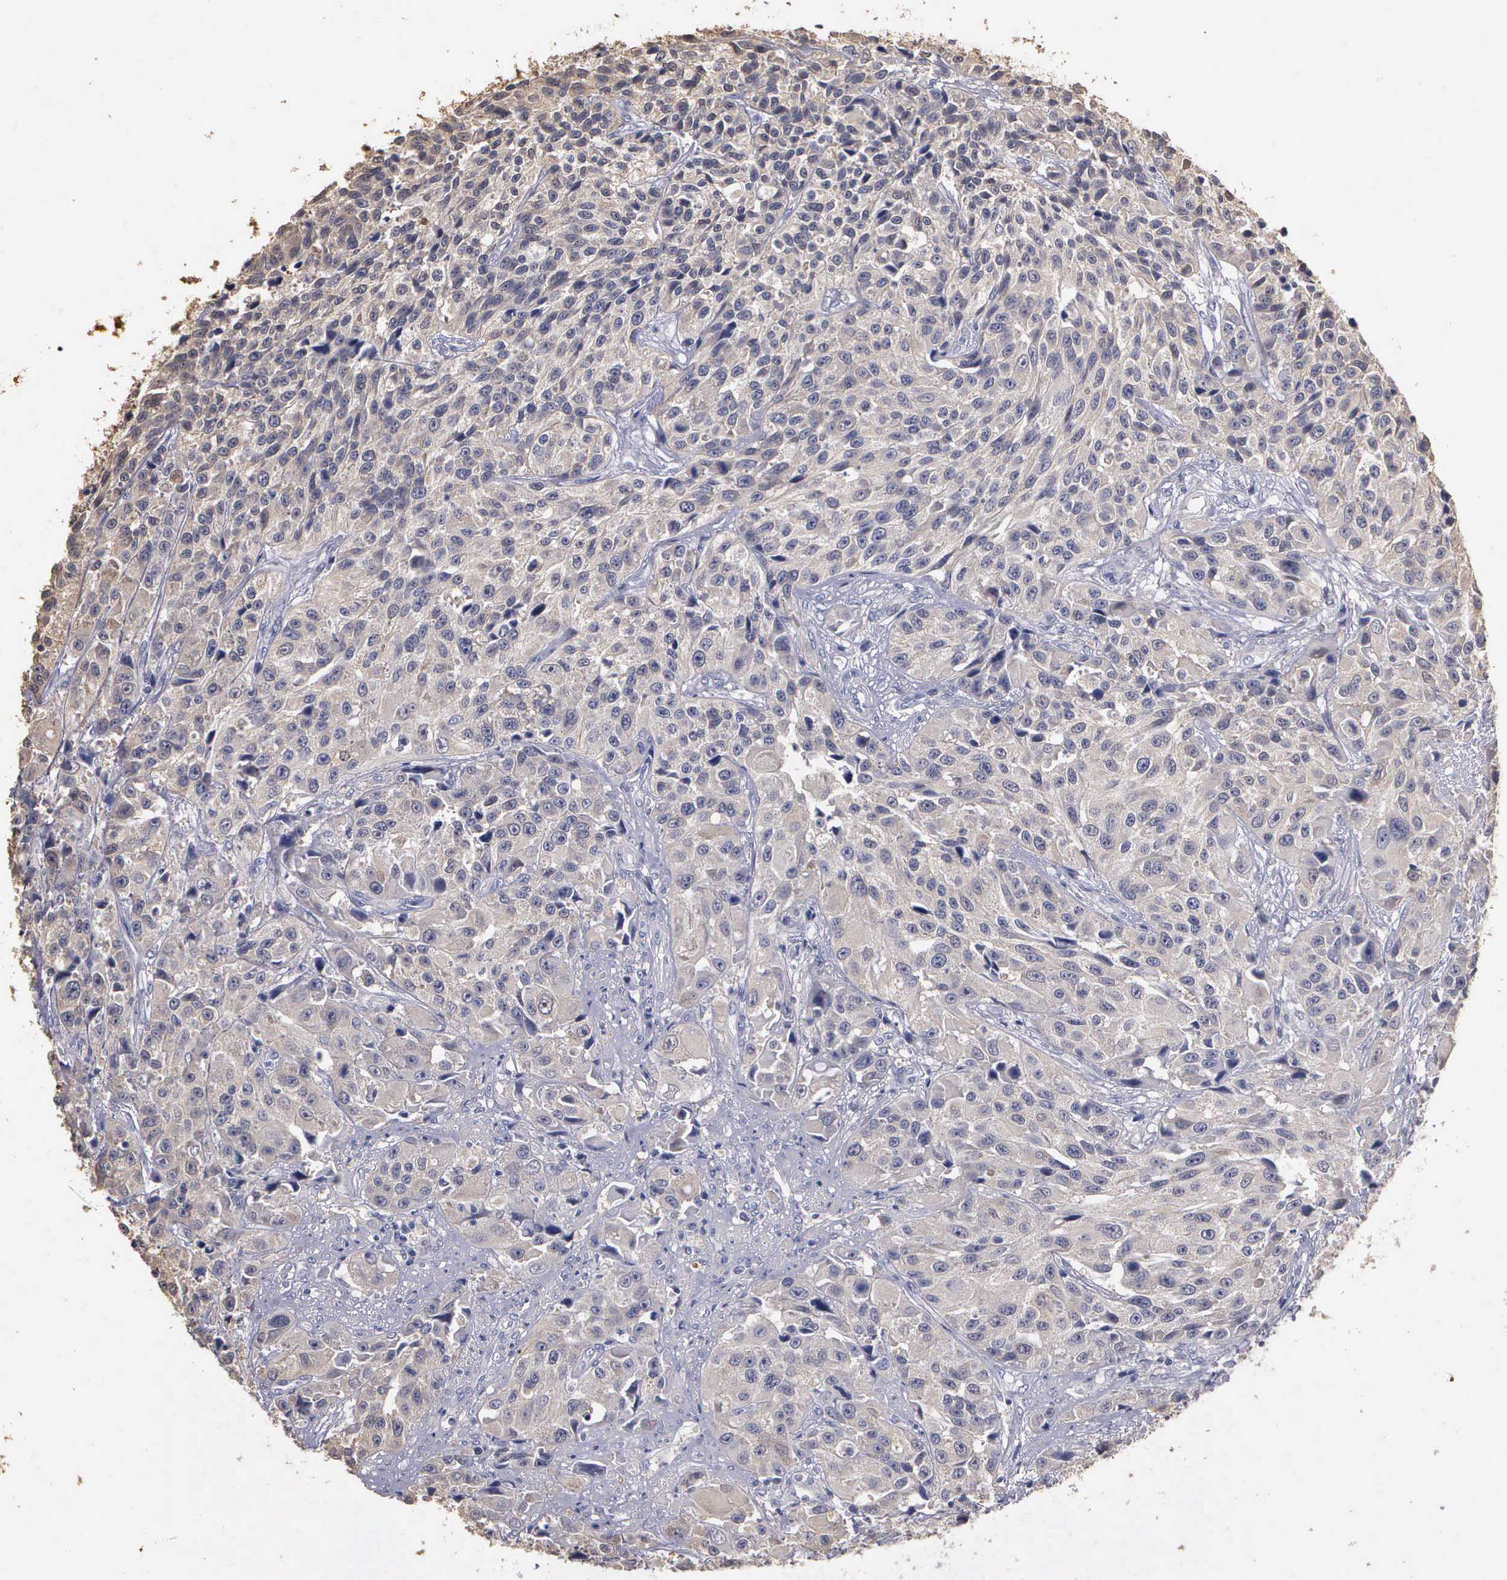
{"staining": {"intensity": "weak", "quantity": ">75%", "location": "cytoplasmic/membranous"}, "tissue": "urothelial cancer", "cell_type": "Tumor cells", "image_type": "cancer", "snomed": [{"axis": "morphology", "description": "Urothelial carcinoma, High grade"}, {"axis": "topography", "description": "Urinary bladder"}], "caption": "Human urothelial cancer stained with a protein marker reveals weak staining in tumor cells.", "gene": "ENO3", "patient": {"sex": "female", "age": 81}}